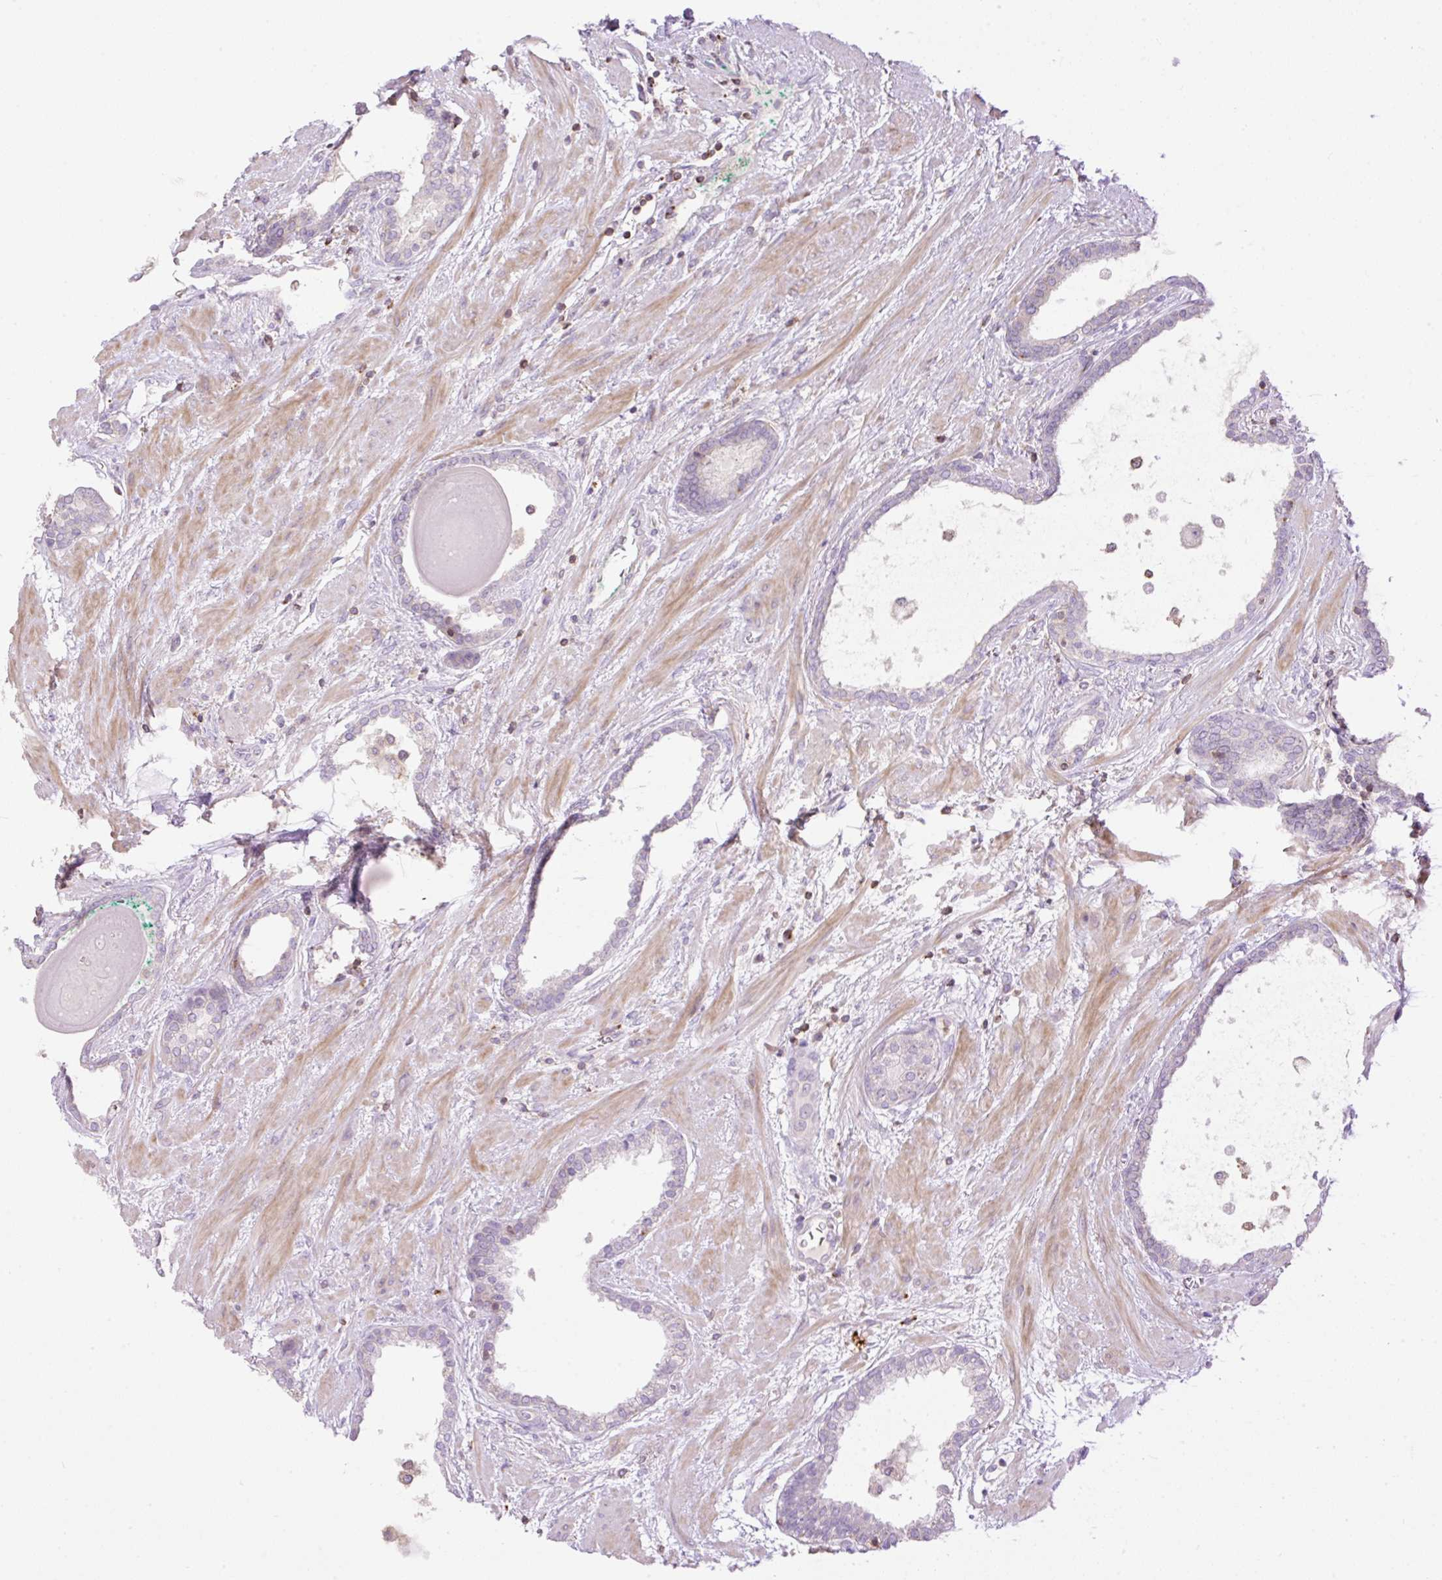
{"staining": {"intensity": "negative", "quantity": "none", "location": "none"}, "tissue": "prostate cancer", "cell_type": "Tumor cells", "image_type": "cancer", "snomed": [{"axis": "morphology", "description": "Adenocarcinoma, High grade"}, {"axis": "topography", "description": "Prostate"}], "caption": "An IHC image of adenocarcinoma (high-grade) (prostate) is shown. There is no staining in tumor cells of adenocarcinoma (high-grade) (prostate).", "gene": "VPS25", "patient": {"sex": "male", "age": 72}}